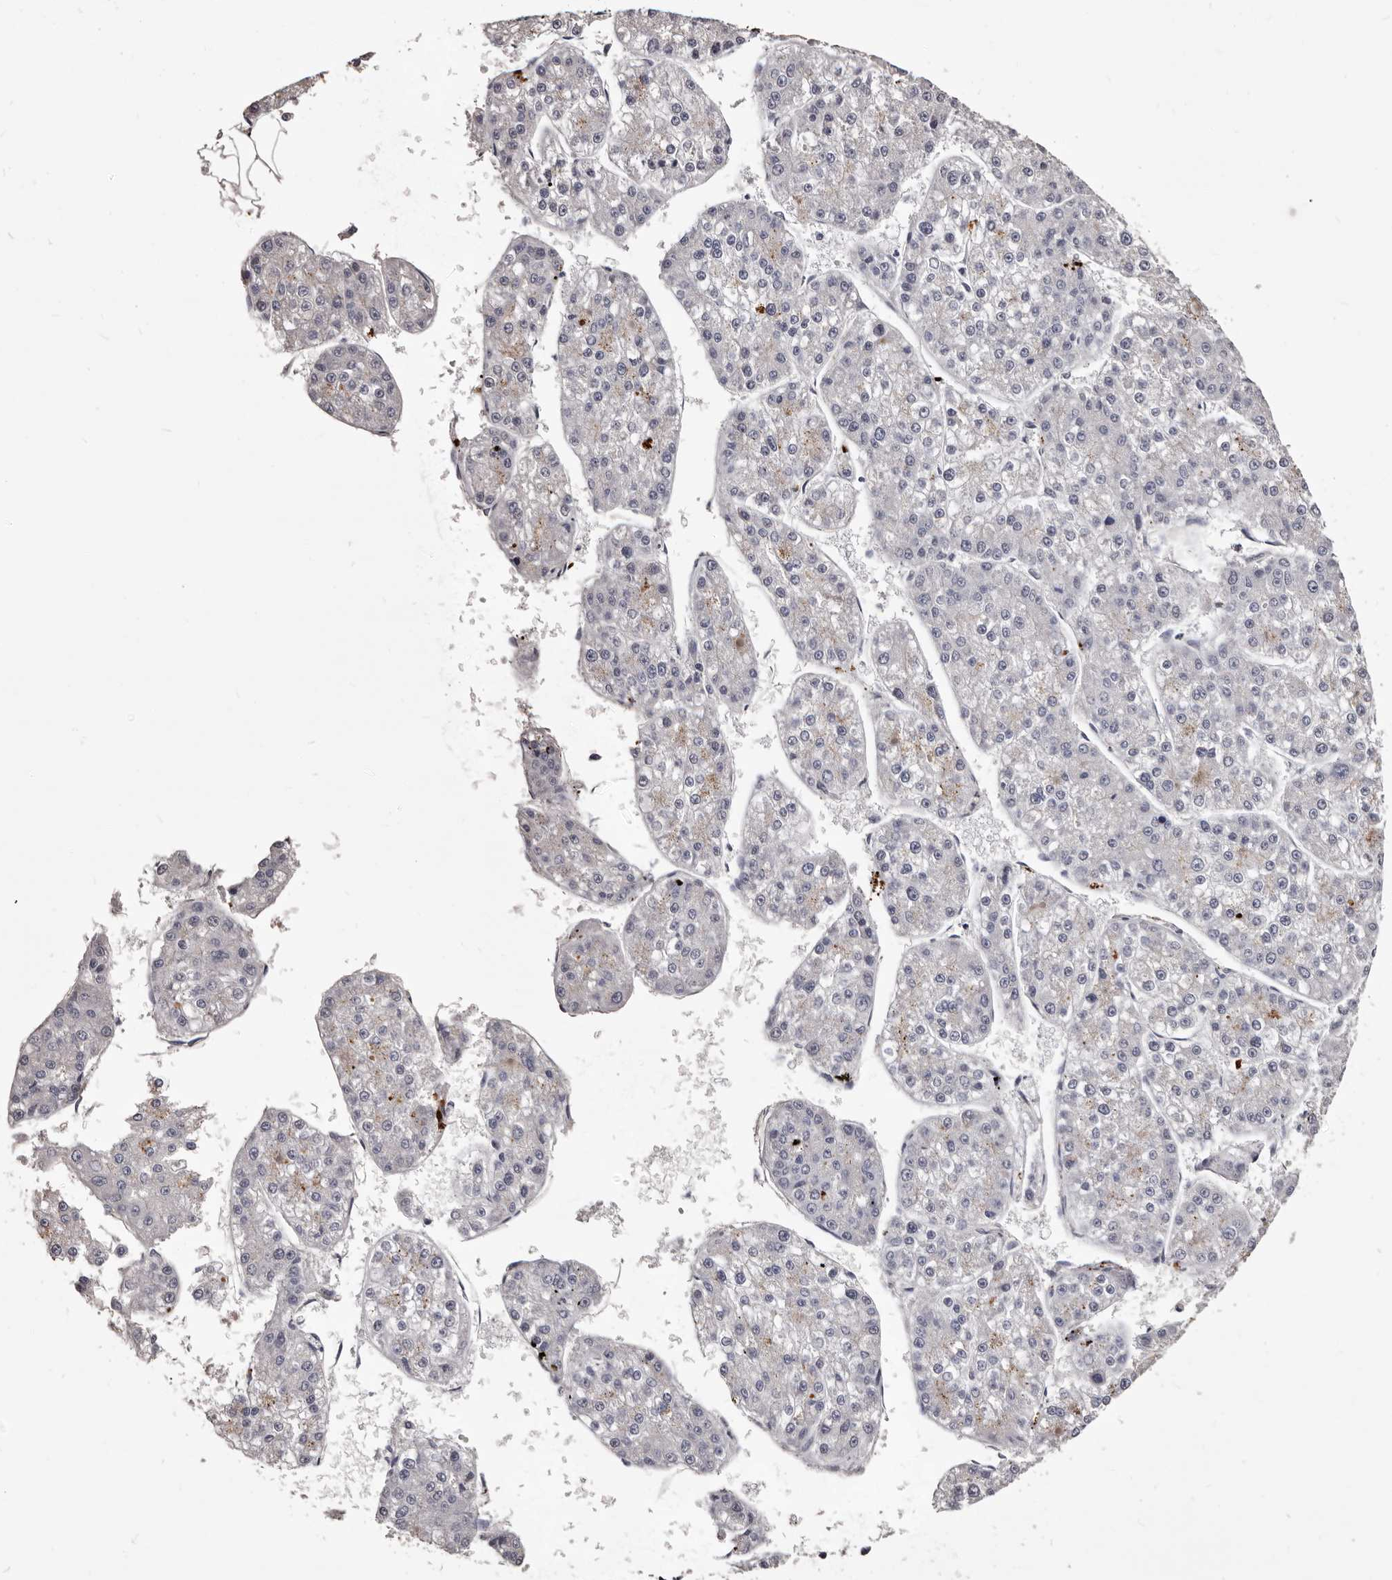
{"staining": {"intensity": "negative", "quantity": "none", "location": "none"}, "tissue": "liver cancer", "cell_type": "Tumor cells", "image_type": "cancer", "snomed": [{"axis": "morphology", "description": "Carcinoma, Hepatocellular, NOS"}, {"axis": "topography", "description": "Liver"}], "caption": "Liver cancer was stained to show a protein in brown. There is no significant staining in tumor cells.", "gene": "SLC10A4", "patient": {"sex": "female", "age": 73}}